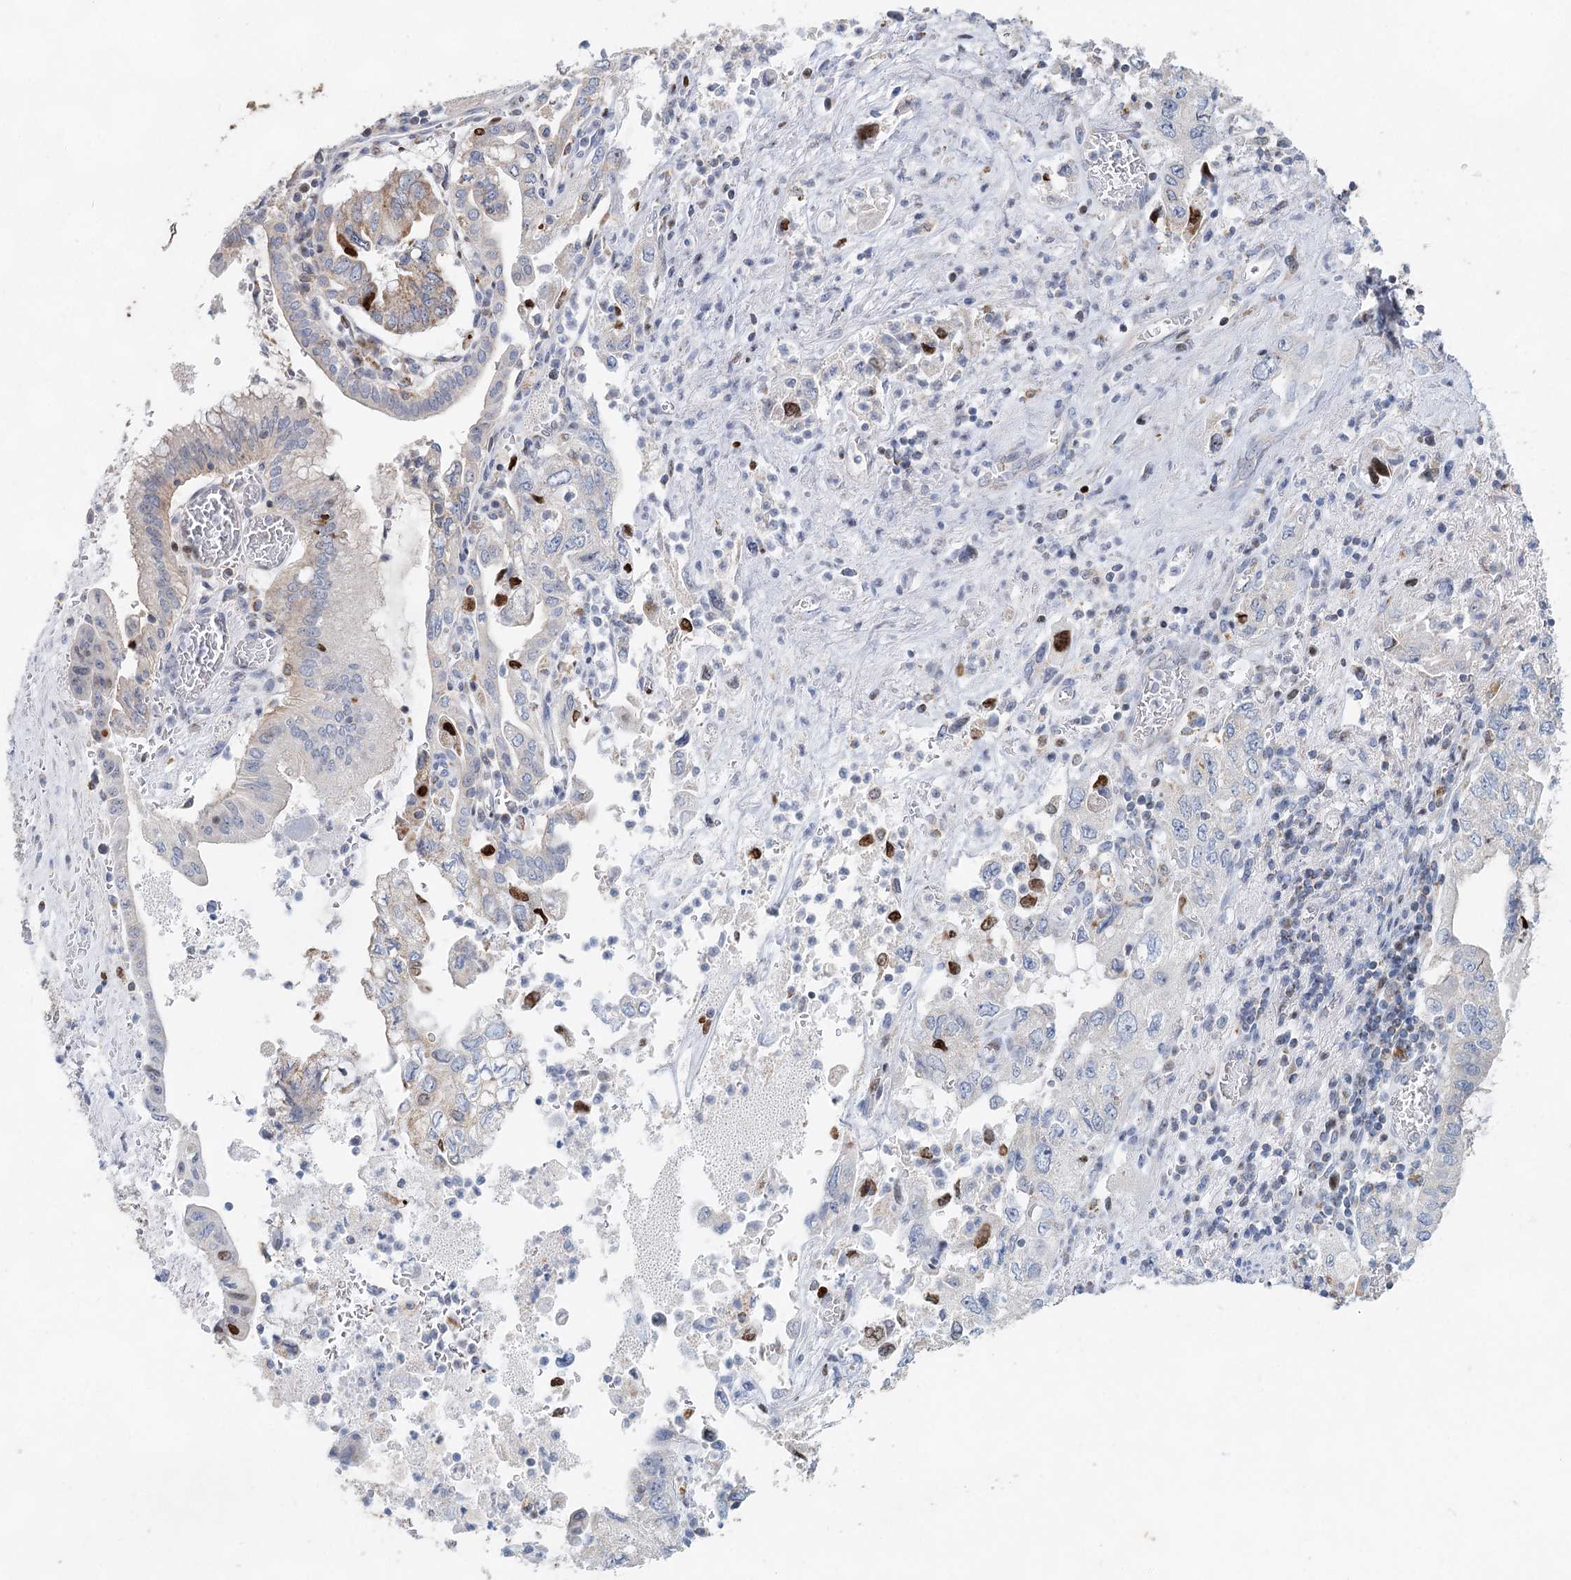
{"staining": {"intensity": "moderate", "quantity": "<25%", "location": "cytoplasmic/membranous"}, "tissue": "pancreatic cancer", "cell_type": "Tumor cells", "image_type": "cancer", "snomed": [{"axis": "morphology", "description": "Adenocarcinoma, NOS"}, {"axis": "topography", "description": "Pancreas"}], "caption": "Tumor cells reveal low levels of moderate cytoplasmic/membranous positivity in approximately <25% of cells in pancreatic adenocarcinoma. (DAB IHC, brown staining for protein, blue staining for nuclei).", "gene": "XPO6", "patient": {"sex": "female", "age": 73}}